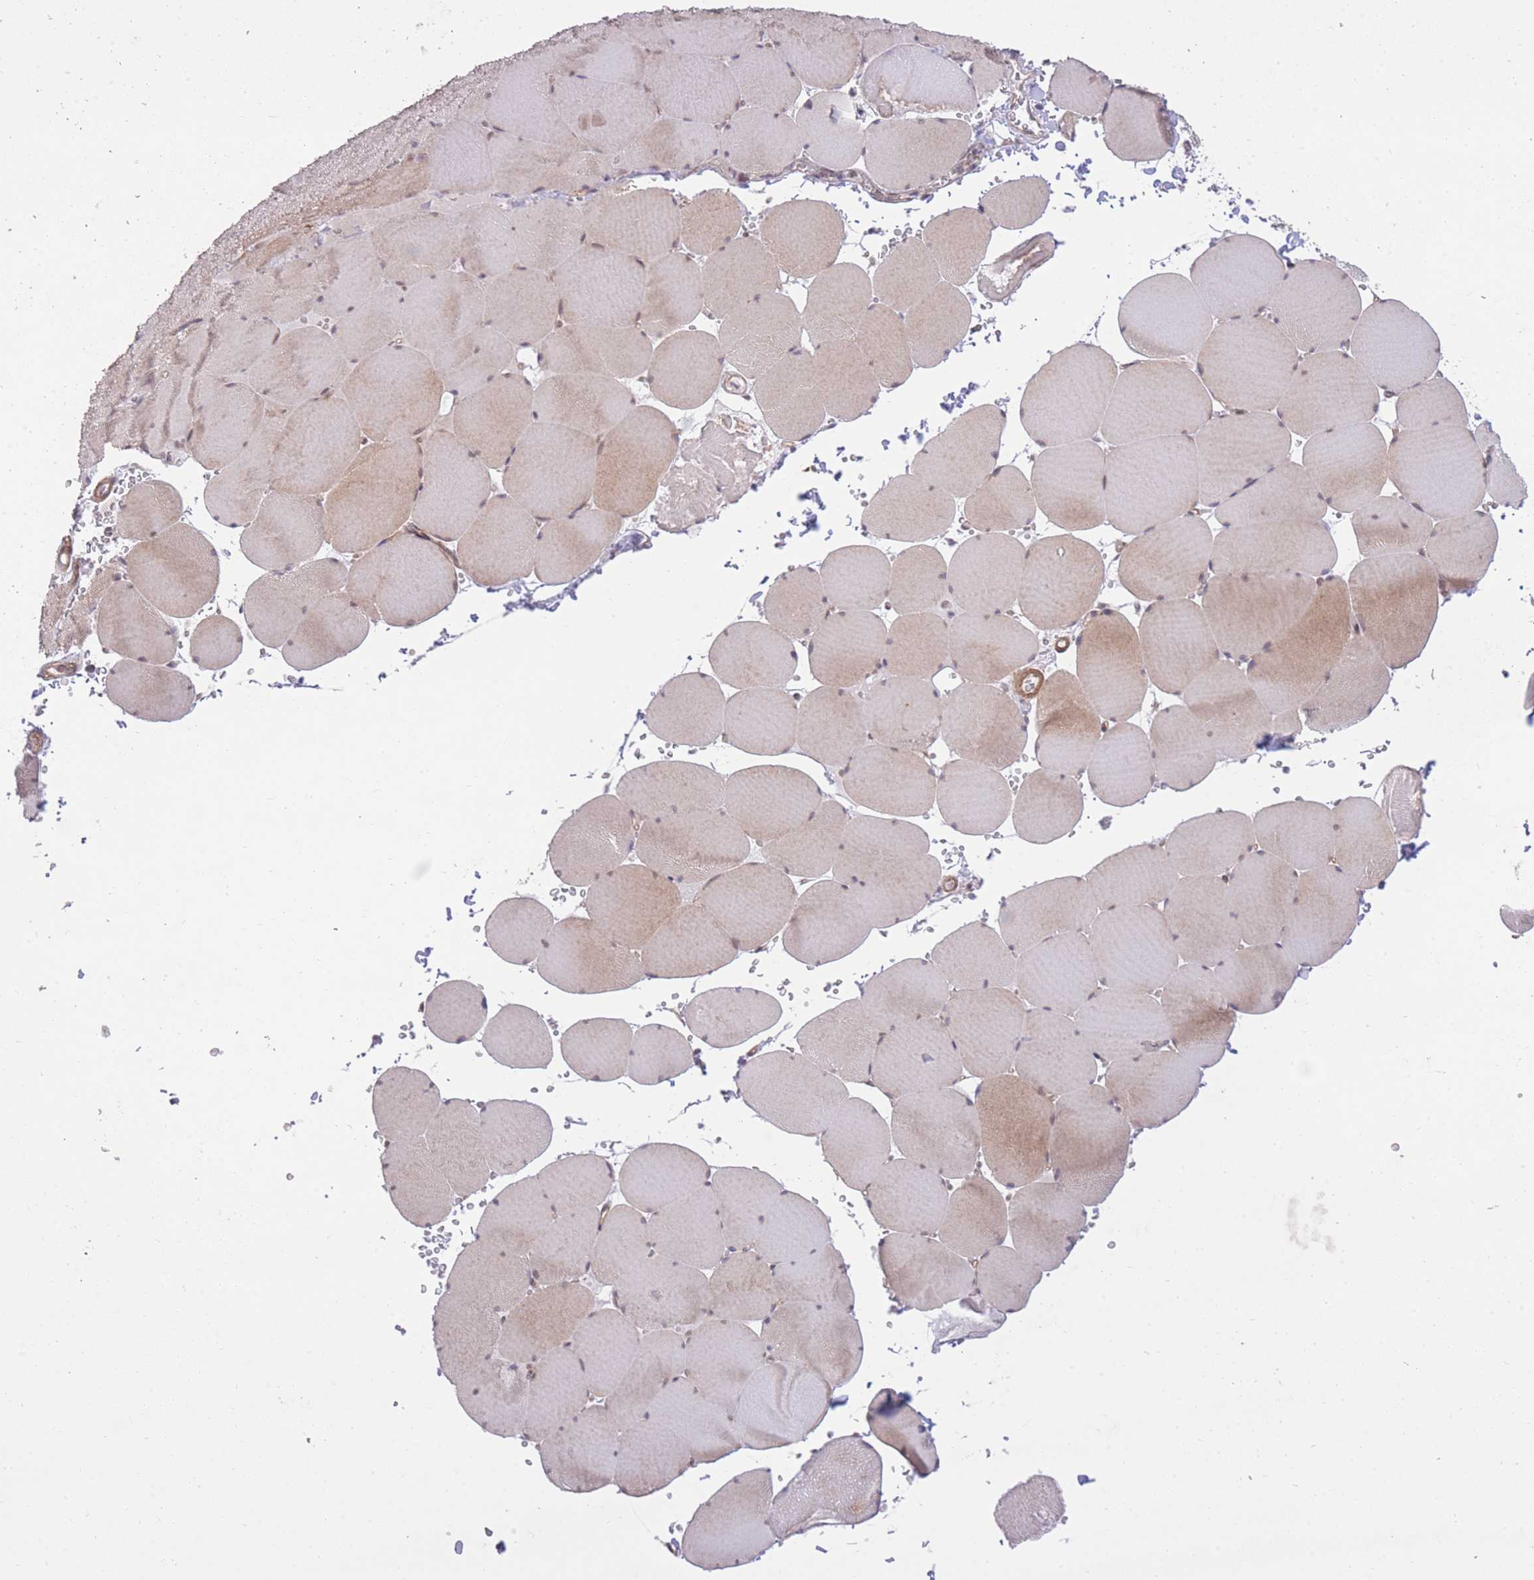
{"staining": {"intensity": "moderate", "quantity": ">75%", "location": "cytoplasmic/membranous"}, "tissue": "skeletal muscle", "cell_type": "Myocytes", "image_type": "normal", "snomed": [{"axis": "morphology", "description": "Normal tissue, NOS"}, {"axis": "topography", "description": "Skeletal muscle"}, {"axis": "topography", "description": "Head-Neck"}], "caption": "Moderate cytoplasmic/membranous protein positivity is present in about >75% of myocytes in skeletal muscle. (brown staining indicates protein expression, while blue staining denotes nuclei).", "gene": "ELOA2", "patient": {"sex": "male", "age": 66}}